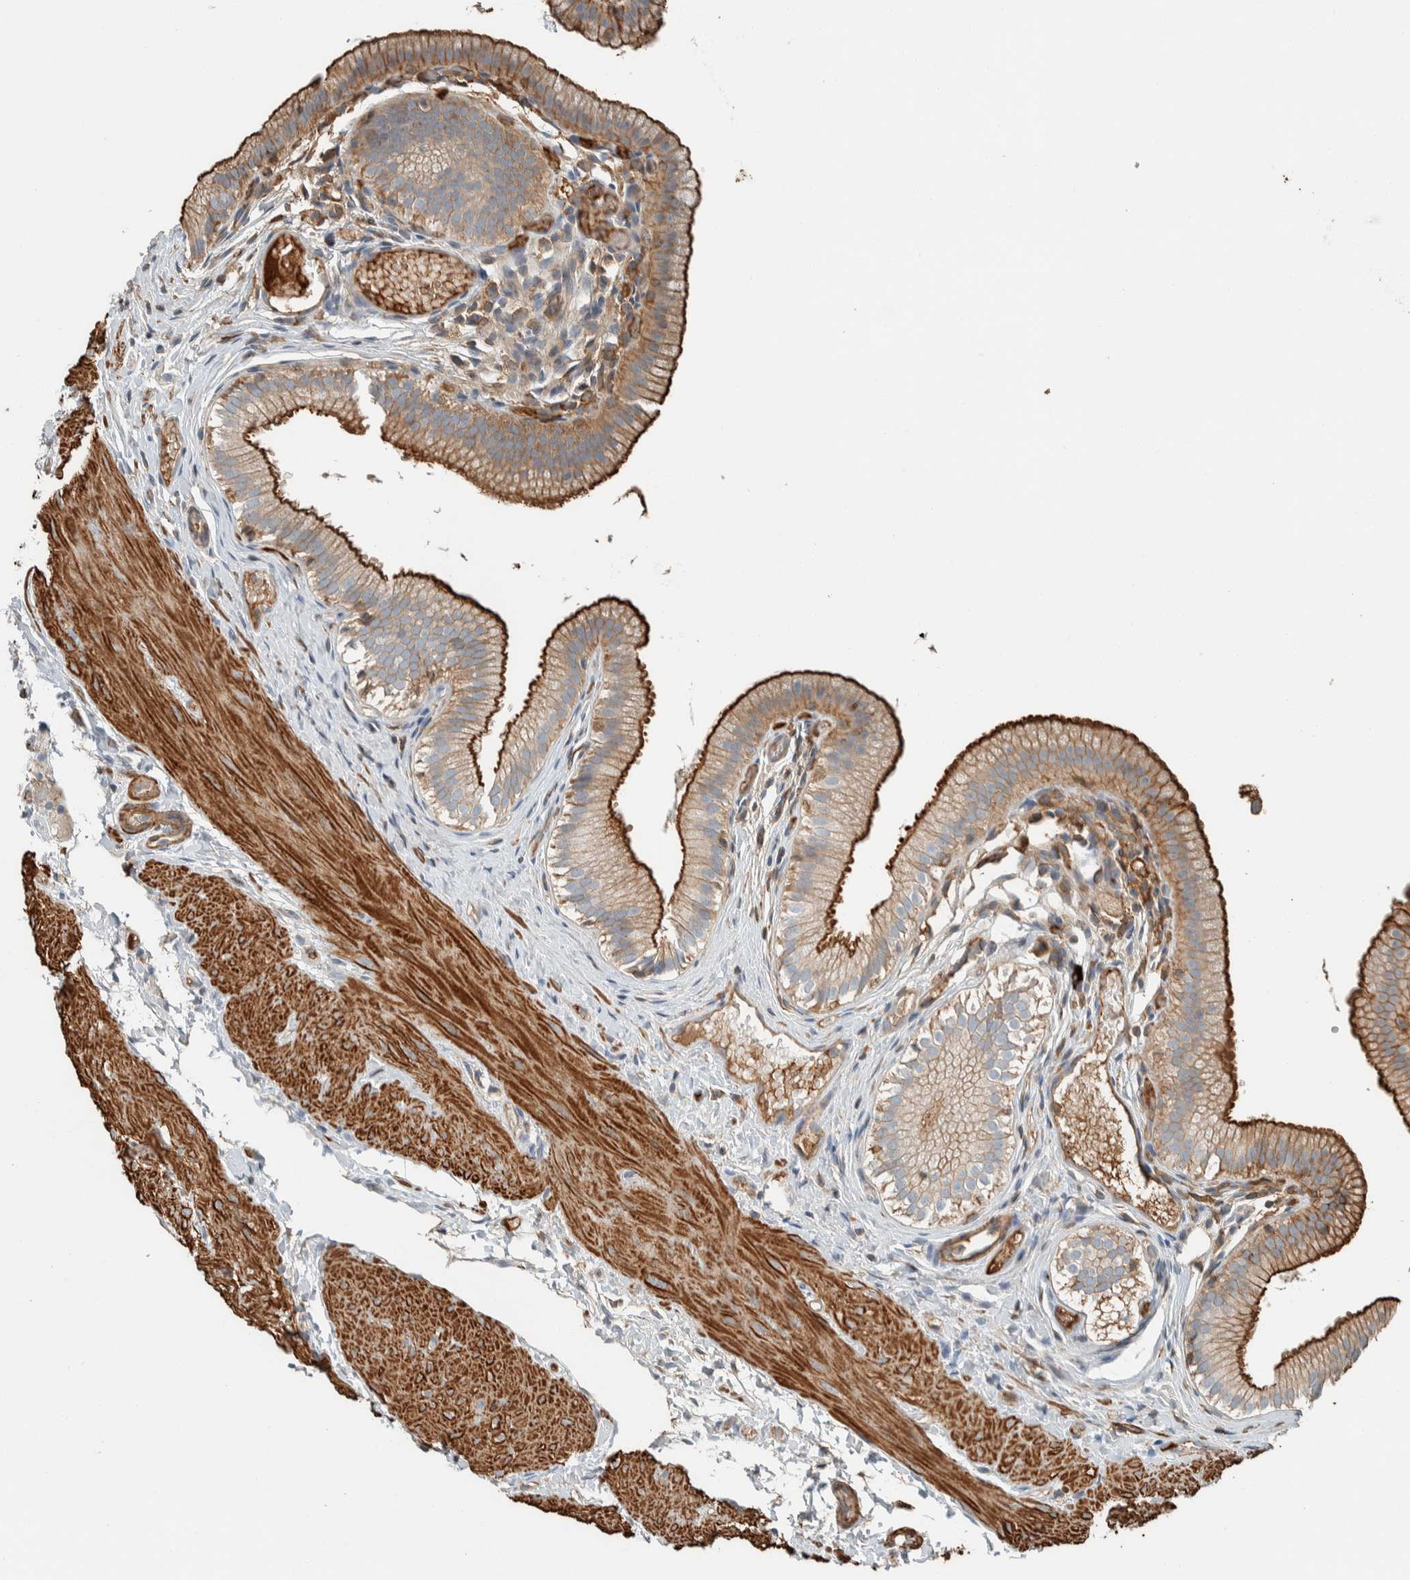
{"staining": {"intensity": "moderate", "quantity": ">75%", "location": "cytoplasmic/membranous"}, "tissue": "gallbladder", "cell_type": "Glandular cells", "image_type": "normal", "snomed": [{"axis": "morphology", "description": "Normal tissue, NOS"}, {"axis": "topography", "description": "Gallbladder"}], "caption": "IHC (DAB (3,3'-diaminobenzidine)) staining of benign gallbladder shows moderate cytoplasmic/membranous protein positivity in about >75% of glandular cells. The staining was performed using DAB, with brown indicating positive protein expression. Nuclei are stained blue with hematoxylin.", "gene": "CTBP2", "patient": {"sex": "female", "age": 26}}